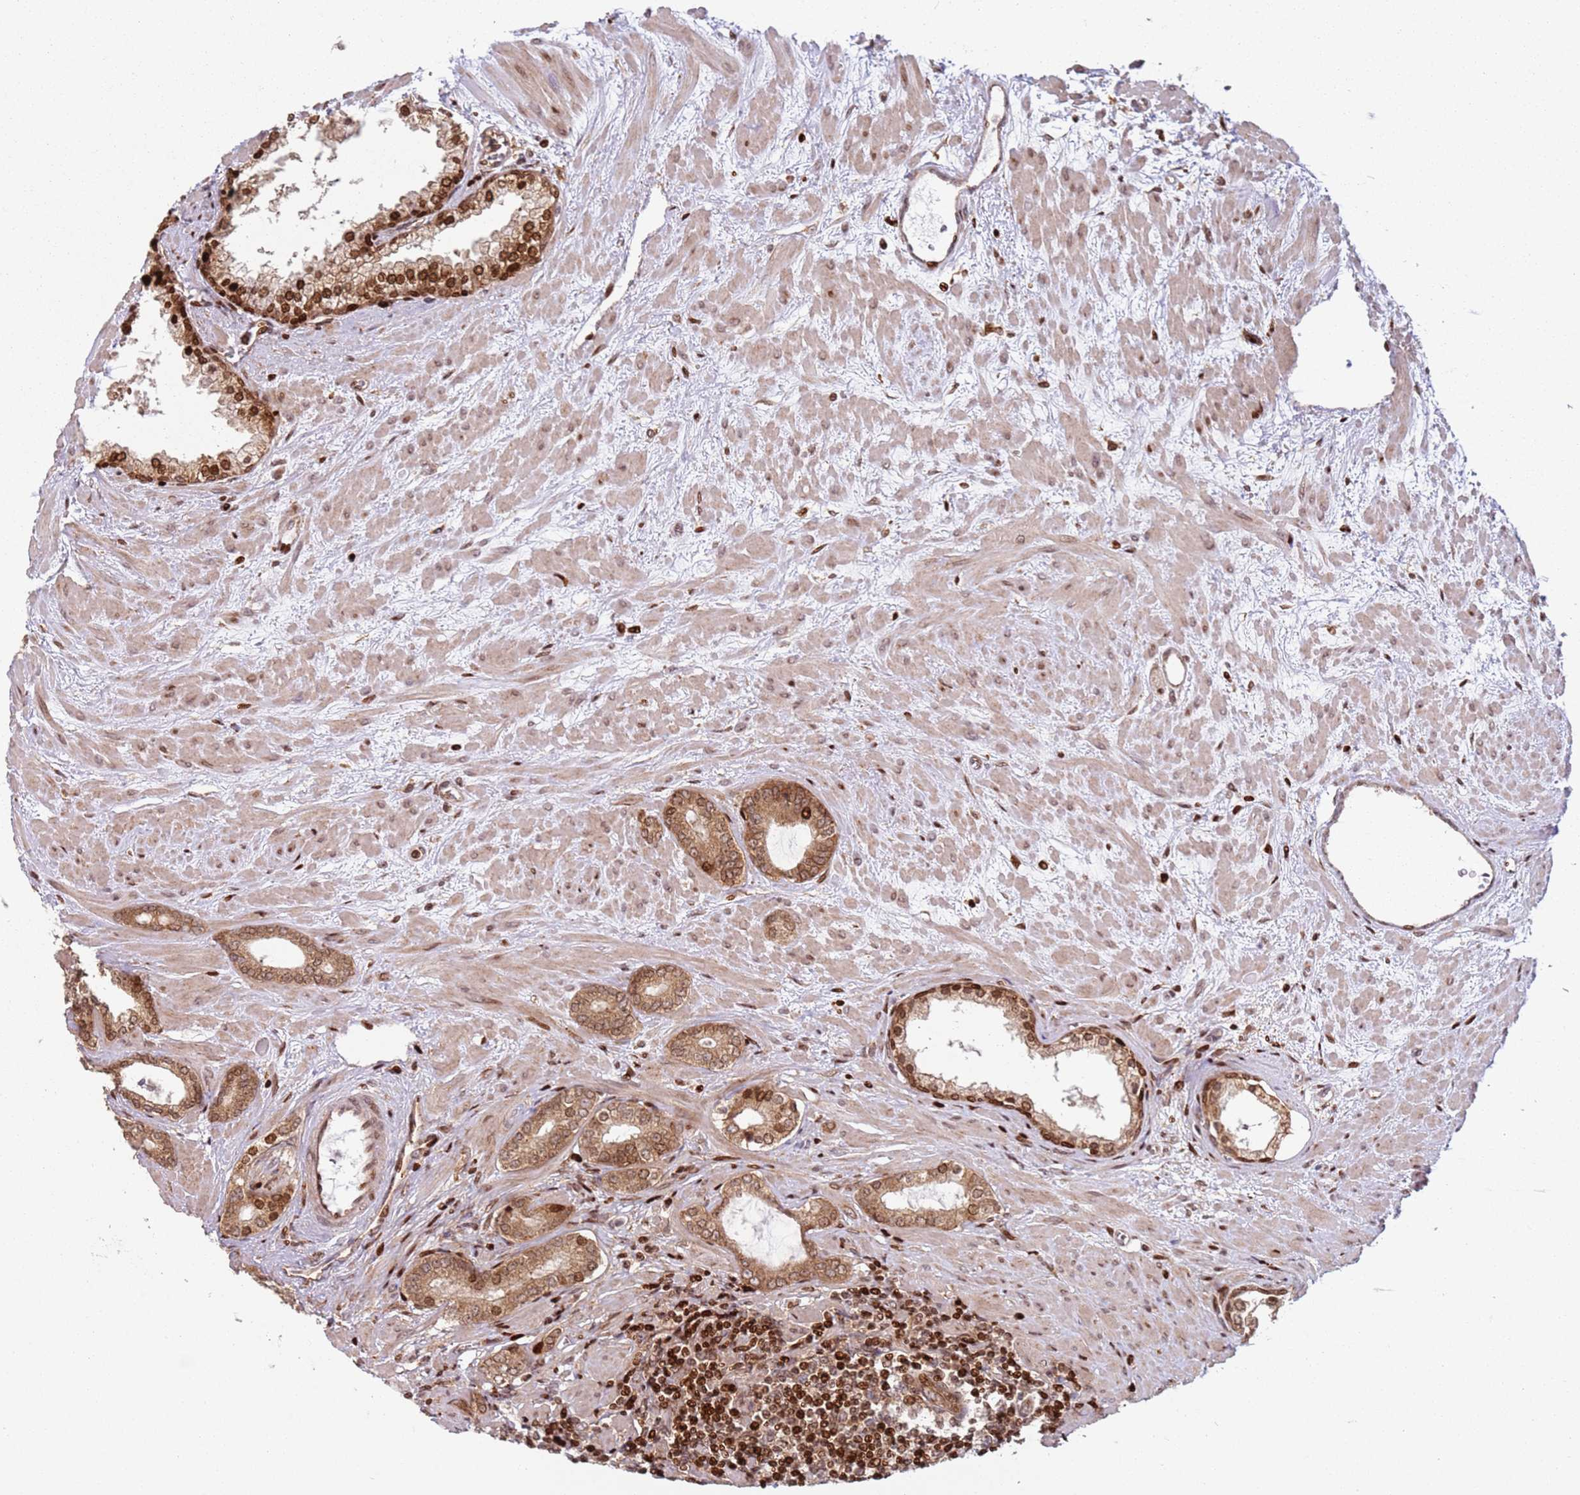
{"staining": {"intensity": "strong", "quantity": ">75%", "location": "cytoplasmic/membranous,nuclear"}, "tissue": "prostate cancer", "cell_type": "Tumor cells", "image_type": "cancer", "snomed": [{"axis": "morphology", "description": "Adenocarcinoma, High grade"}, {"axis": "topography", "description": "Prostate"}], "caption": "An image showing strong cytoplasmic/membranous and nuclear staining in about >75% of tumor cells in prostate adenocarcinoma (high-grade), as visualized by brown immunohistochemical staining.", "gene": "HNRNPLL", "patient": {"sex": "male", "age": 64}}